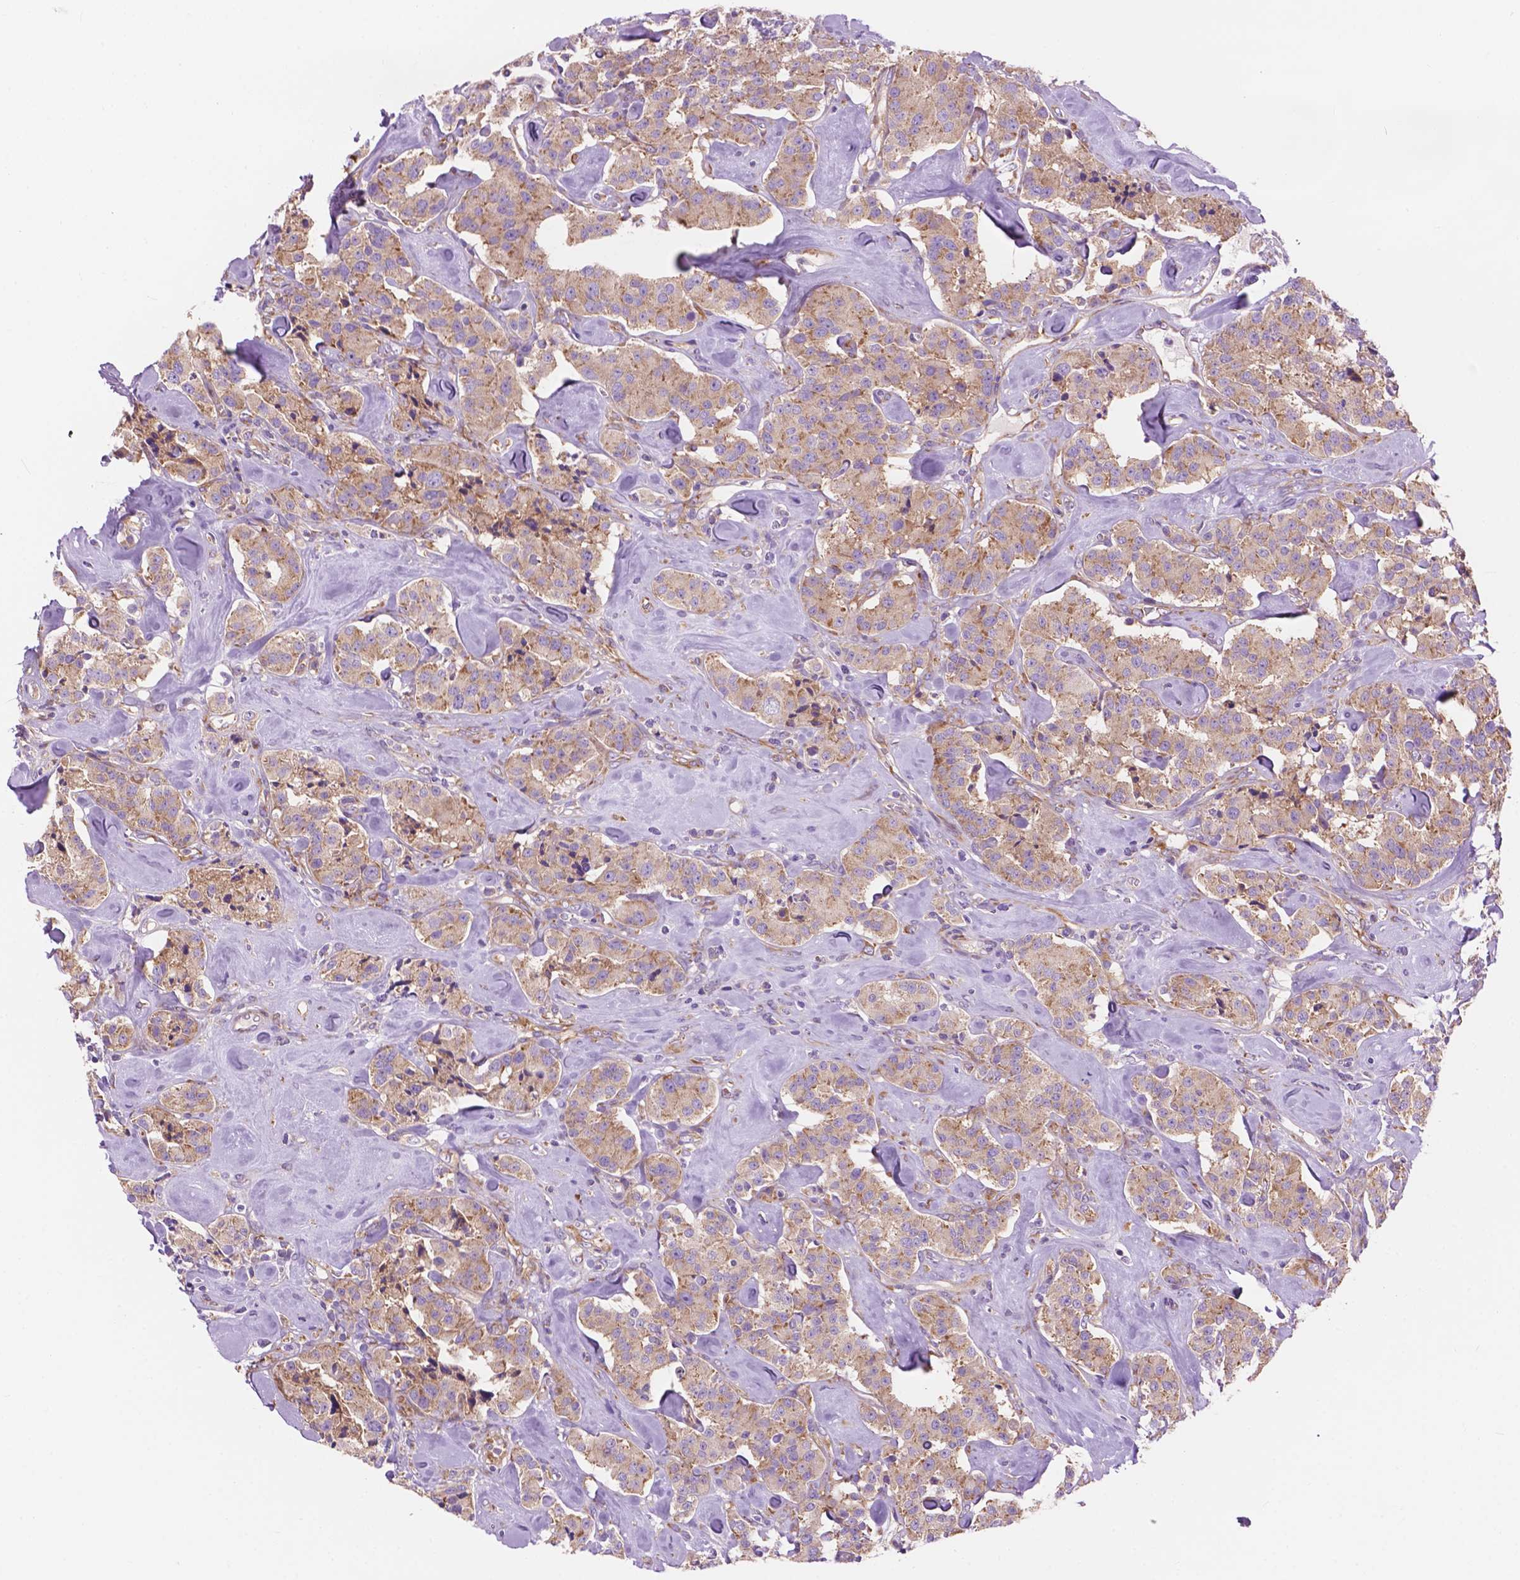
{"staining": {"intensity": "weak", "quantity": ">75%", "location": "cytoplasmic/membranous"}, "tissue": "carcinoid", "cell_type": "Tumor cells", "image_type": "cancer", "snomed": [{"axis": "morphology", "description": "Carcinoid, malignant, NOS"}, {"axis": "topography", "description": "Pancreas"}], "caption": "Immunohistochemistry (DAB (3,3'-diaminobenzidine)) staining of human carcinoid (malignant) shows weak cytoplasmic/membranous protein staining in about >75% of tumor cells. (Brightfield microscopy of DAB IHC at high magnification).", "gene": "RPL37A", "patient": {"sex": "male", "age": 41}}